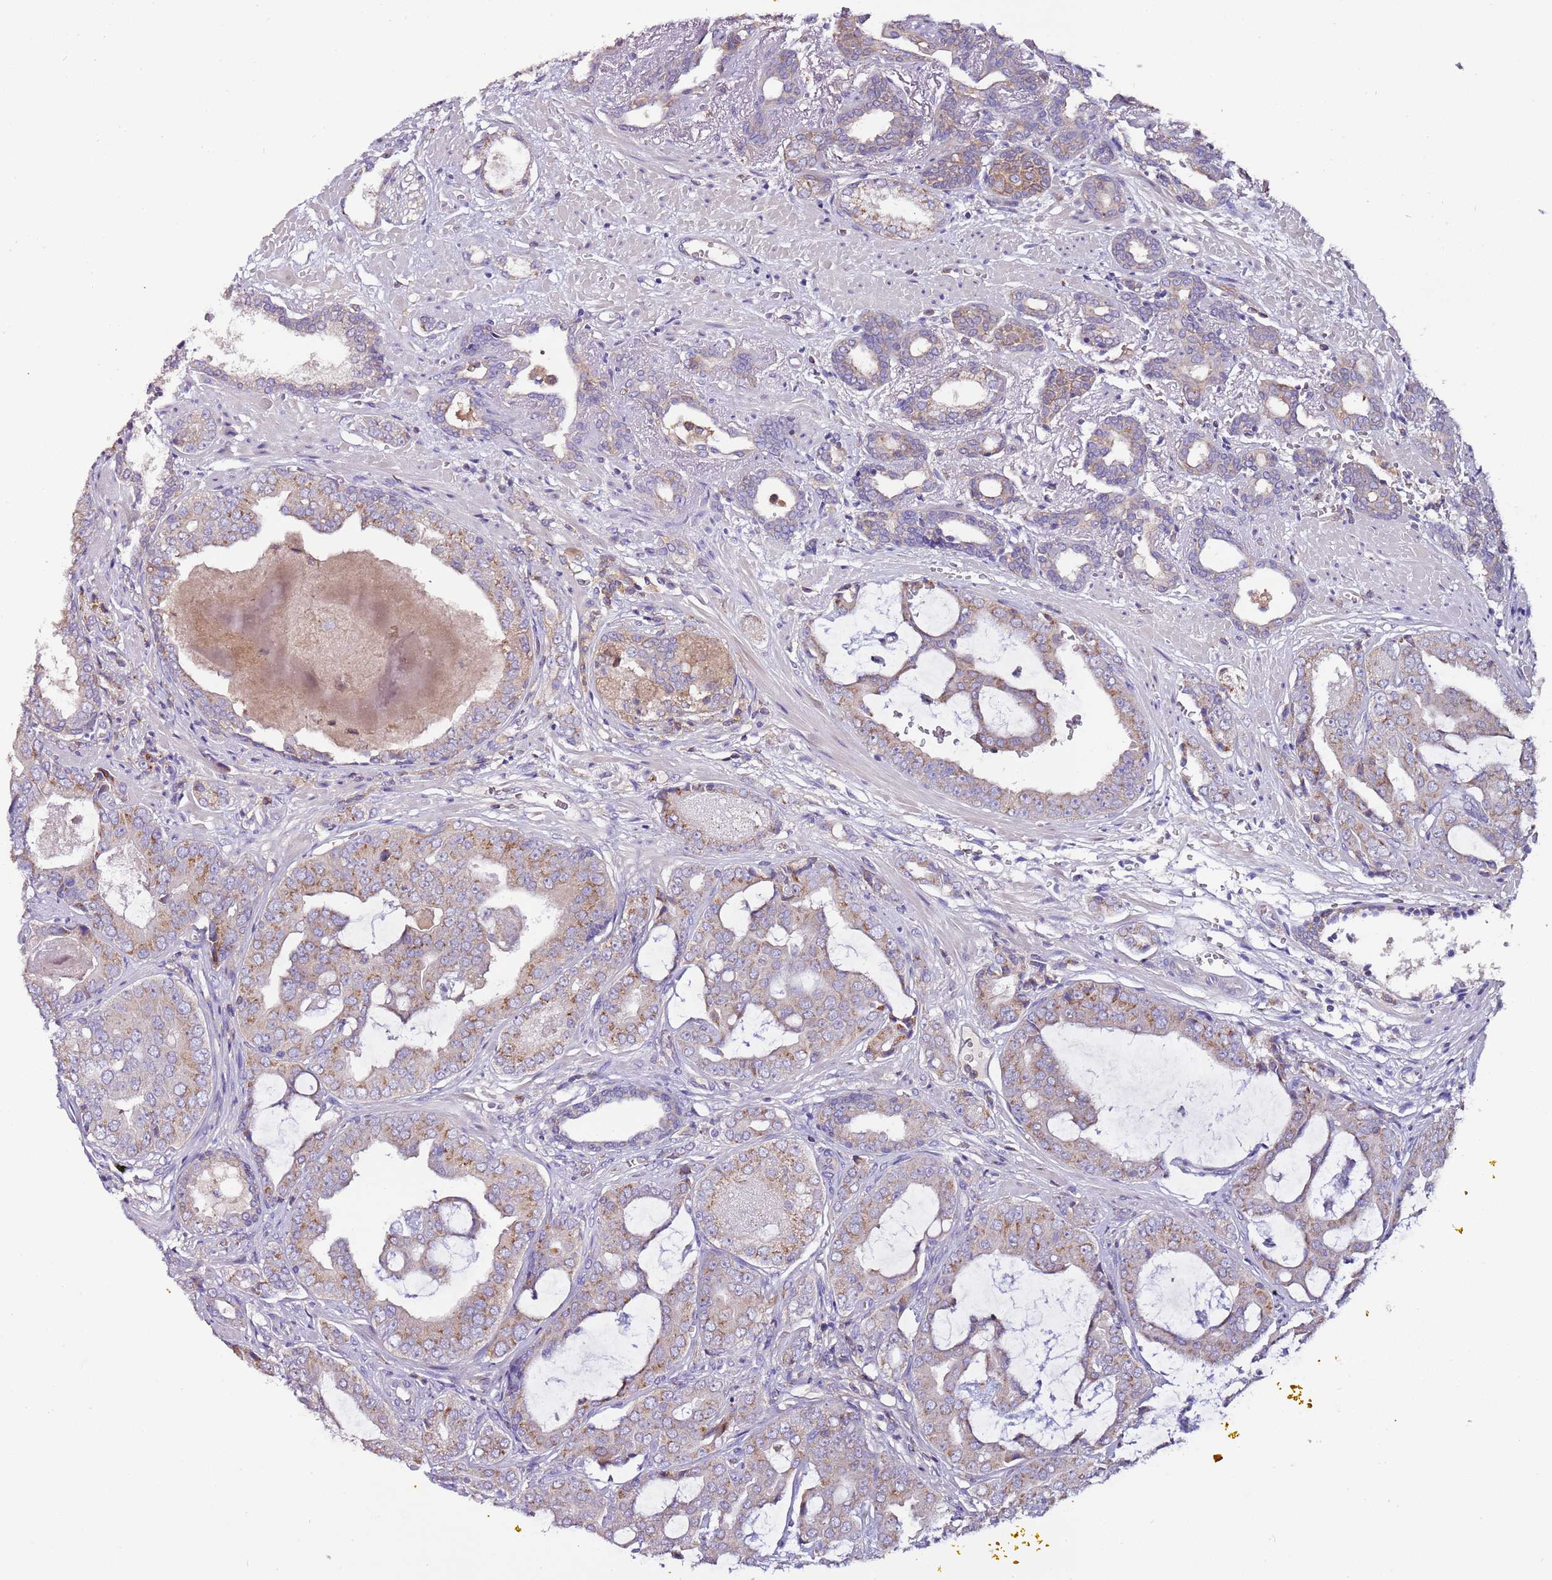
{"staining": {"intensity": "moderate", "quantity": "<25%", "location": "cytoplasmic/membranous"}, "tissue": "prostate cancer", "cell_type": "Tumor cells", "image_type": "cancer", "snomed": [{"axis": "morphology", "description": "Adenocarcinoma, High grade"}, {"axis": "topography", "description": "Prostate"}], "caption": "This image demonstrates IHC staining of prostate high-grade adenocarcinoma, with low moderate cytoplasmic/membranous positivity in about <25% of tumor cells.", "gene": "IGIP", "patient": {"sex": "male", "age": 71}}